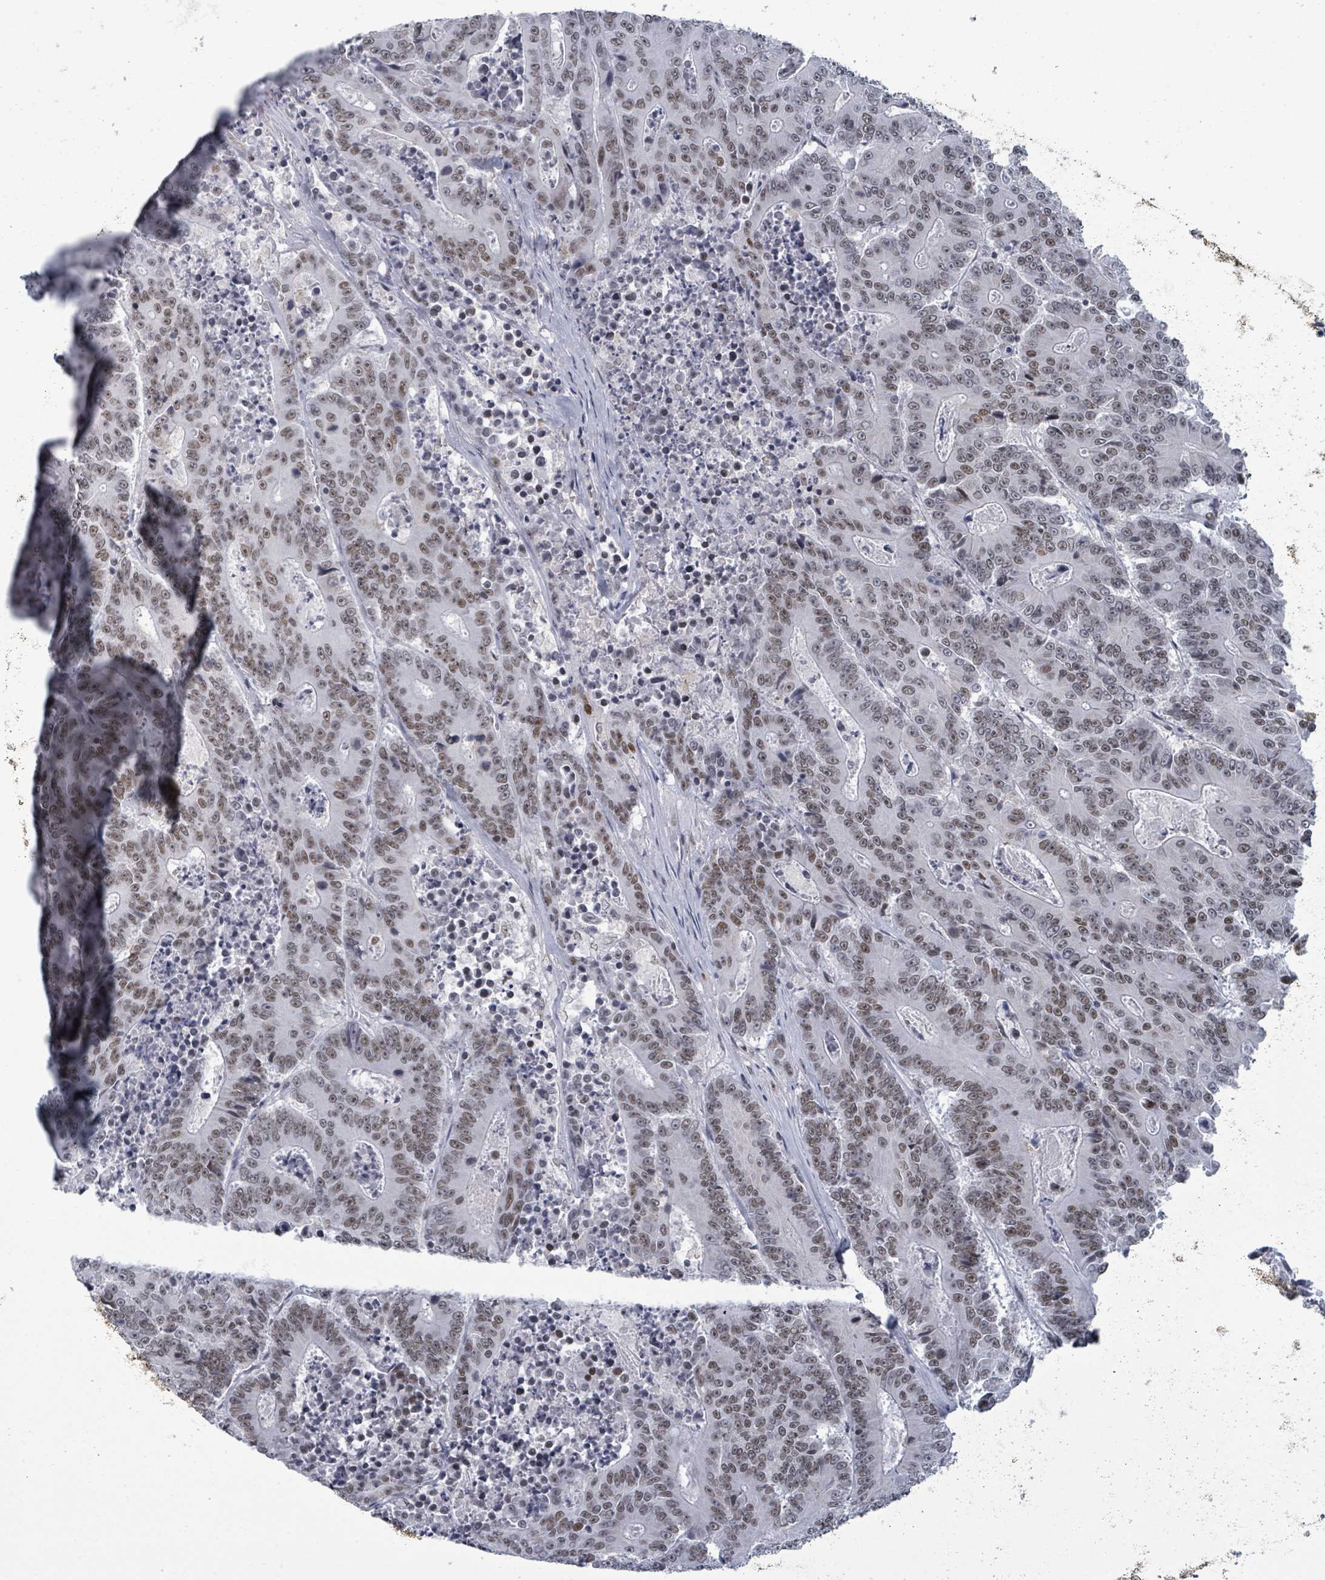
{"staining": {"intensity": "weak", "quantity": ">75%", "location": "nuclear"}, "tissue": "colorectal cancer", "cell_type": "Tumor cells", "image_type": "cancer", "snomed": [{"axis": "morphology", "description": "Adenocarcinoma, NOS"}, {"axis": "topography", "description": "Colon"}], "caption": "Colorectal cancer was stained to show a protein in brown. There is low levels of weak nuclear expression in approximately >75% of tumor cells.", "gene": "ERCC5", "patient": {"sex": "male", "age": 83}}